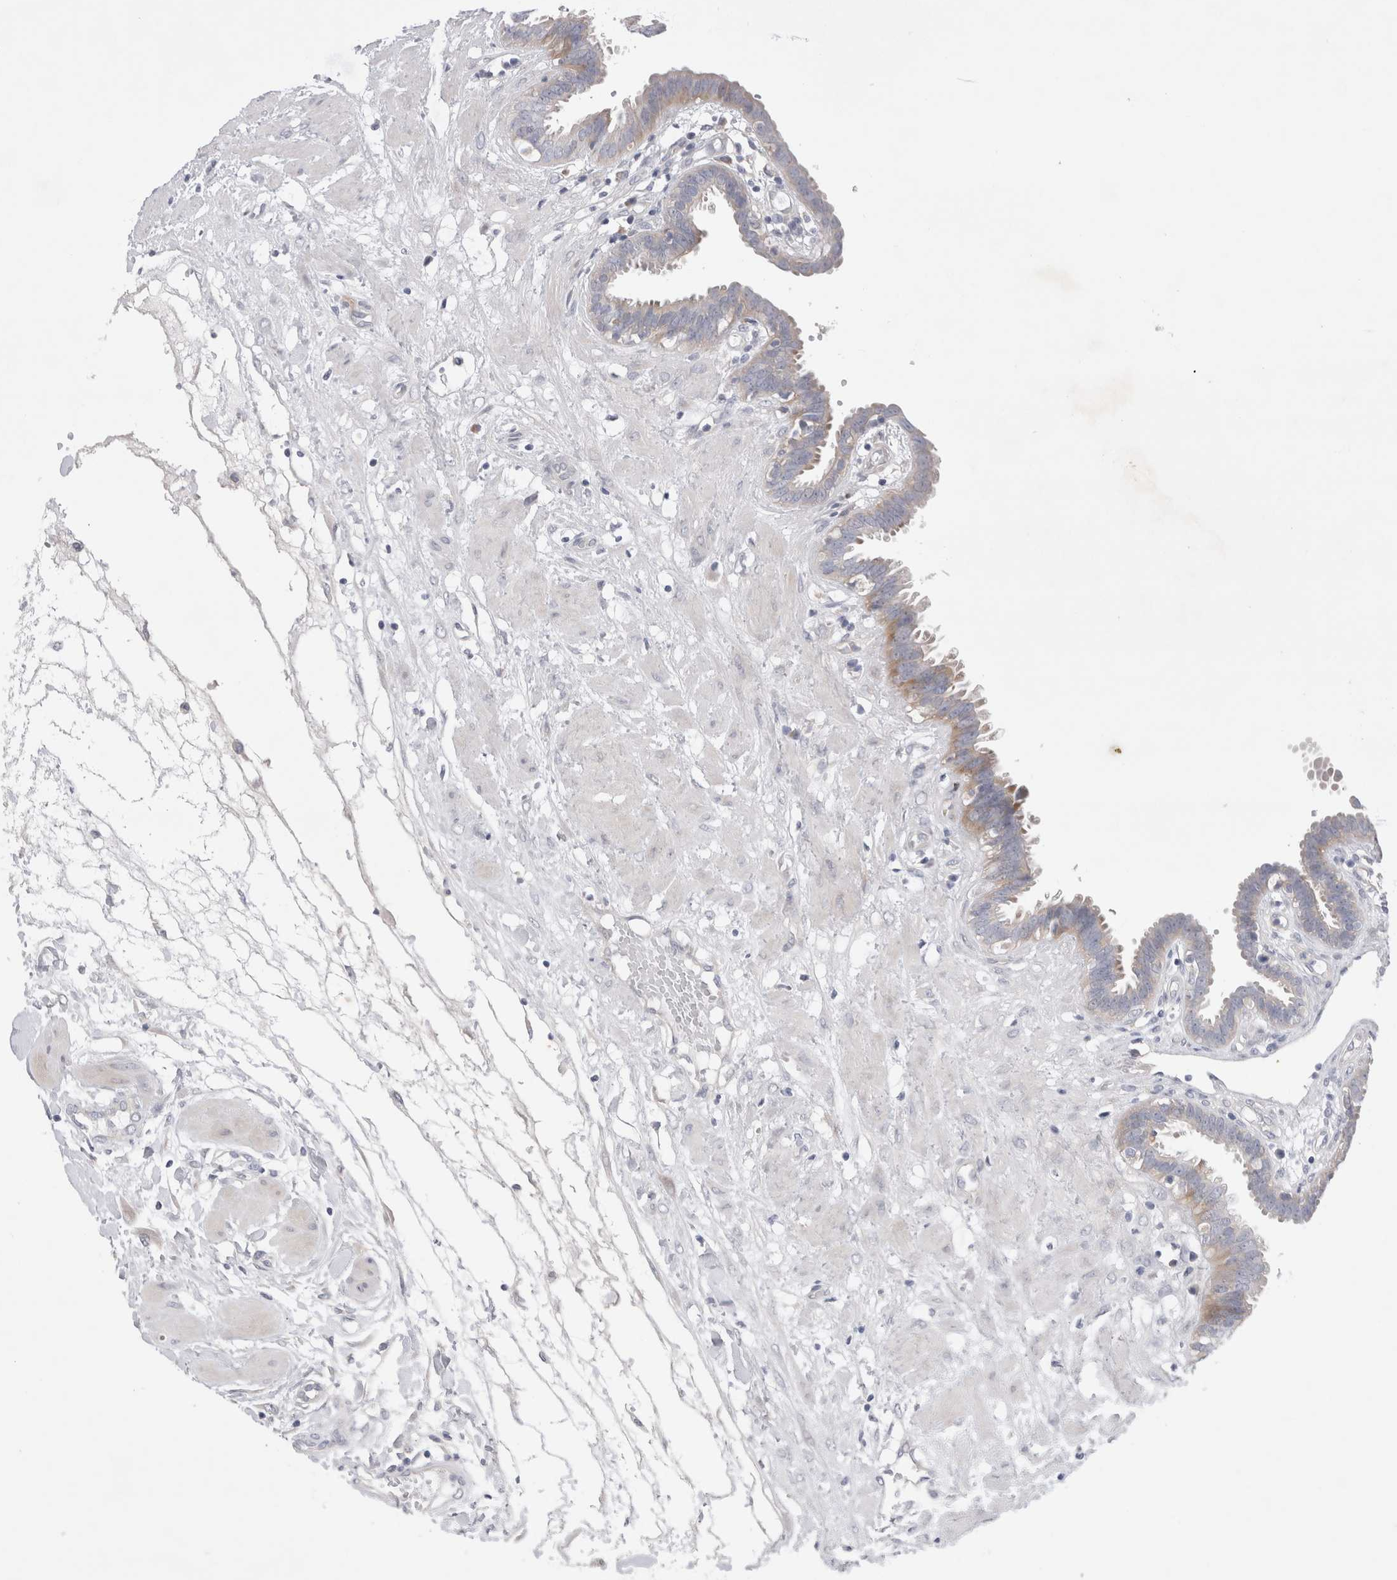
{"staining": {"intensity": "weak", "quantity": "25%-75%", "location": "cytoplasmic/membranous"}, "tissue": "fallopian tube", "cell_type": "Glandular cells", "image_type": "normal", "snomed": [{"axis": "morphology", "description": "Normal tissue, NOS"}, {"axis": "topography", "description": "Fallopian tube"}, {"axis": "topography", "description": "Placenta"}], "caption": "Immunohistochemistry histopathology image of benign fallopian tube stained for a protein (brown), which shows low levels of weak cytoplasmic/membranous staining in approximately 25%-75% of glandular cells.", "gene": "RBM12B", "patient": {"sex": "female", "age": 32}}